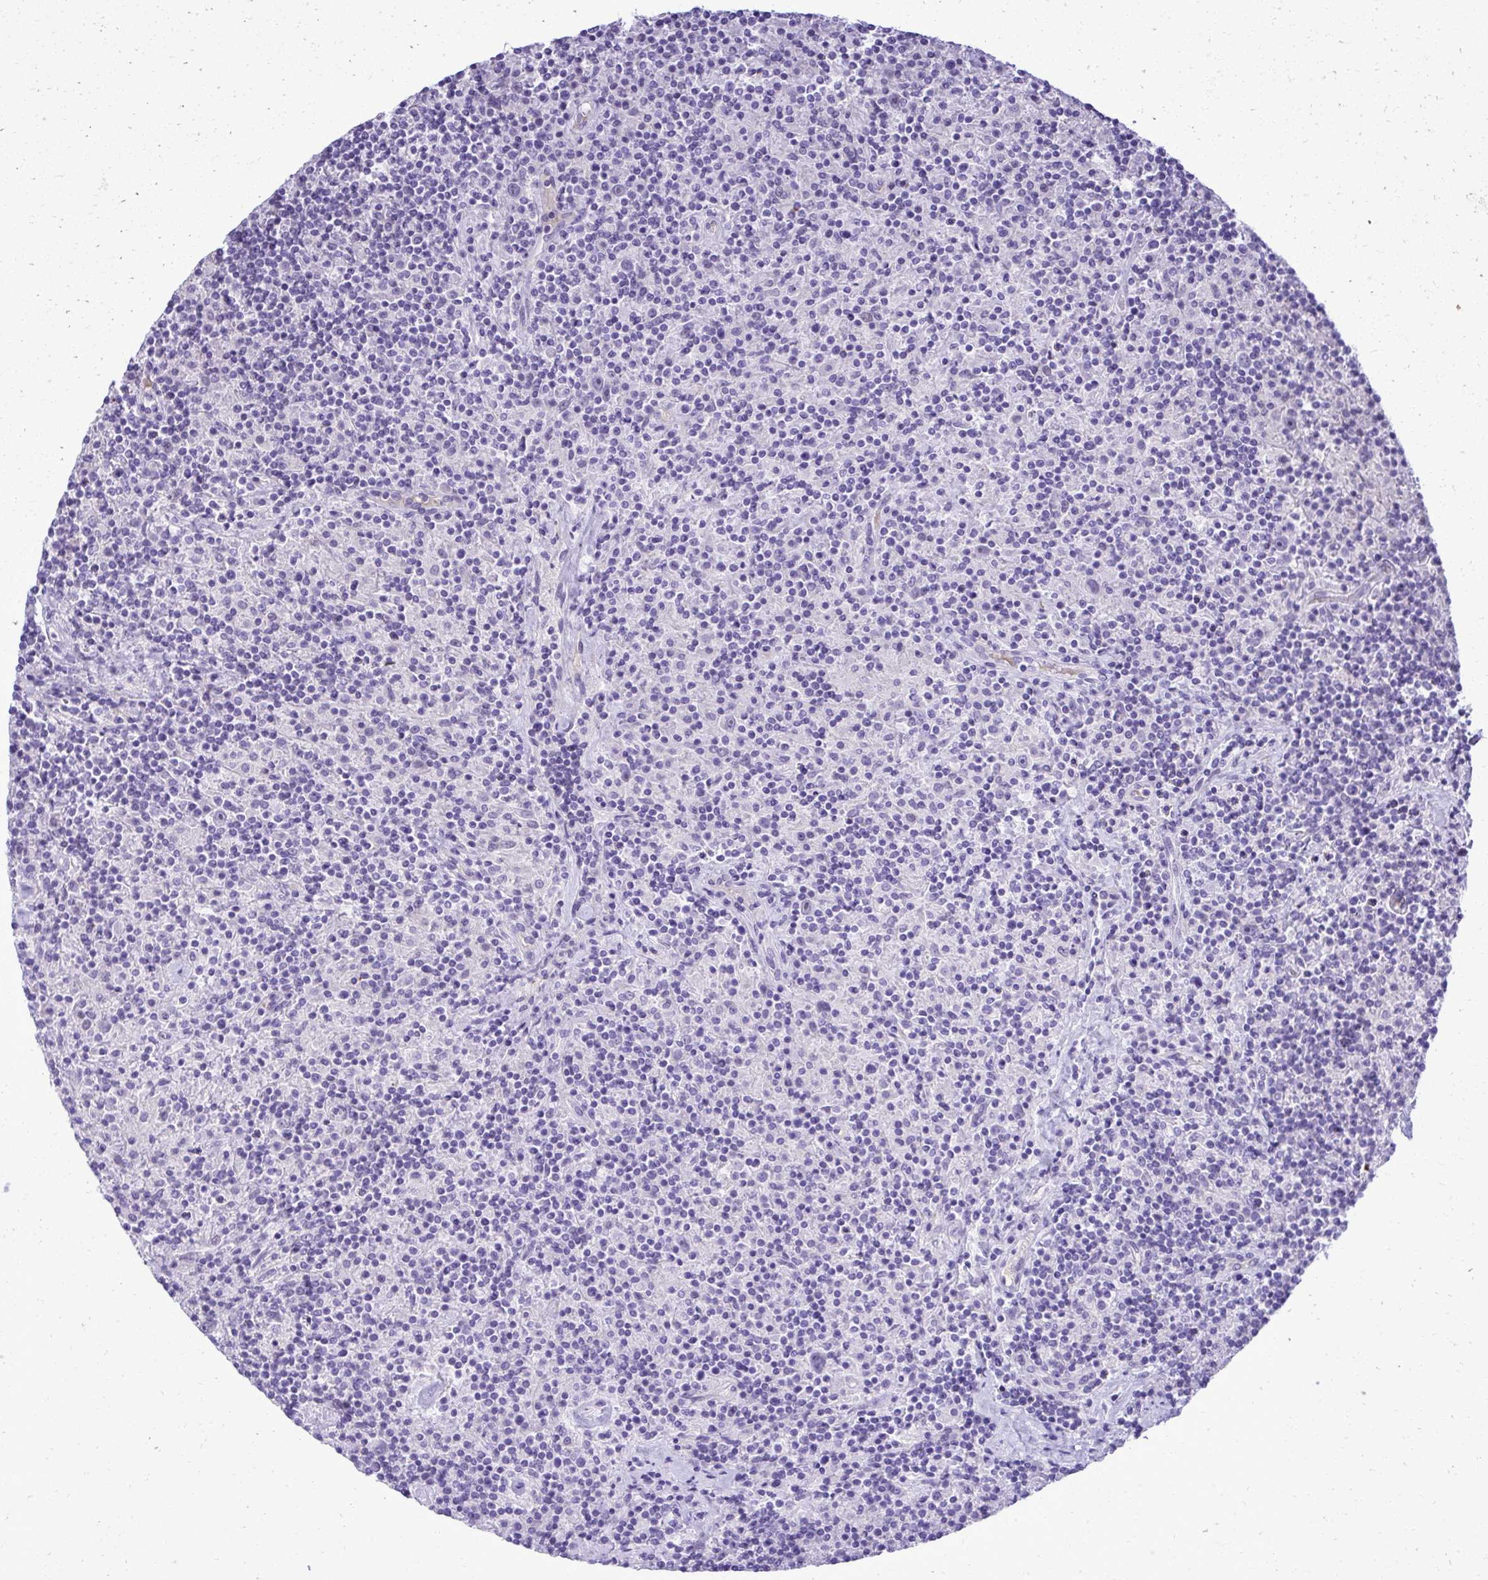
{"staining": {"intensity": "negative", "quantity": "none", "location": "none"}, "tissue": "lymphoma", "cell_type": "Tumor cells", "image_type": "cancer", "snomed": [{"axis": "morphology", "description": "Hodgkin's disease, NOS"}, {"axis": "topography", "description": "Lymph node"}], "caption": "DAB immunohistochemical staining of lymphoma shows no significant staining in tumor cells.", "gene": "PITPNM3", "patient": {"sex": "male", "age": 70}}